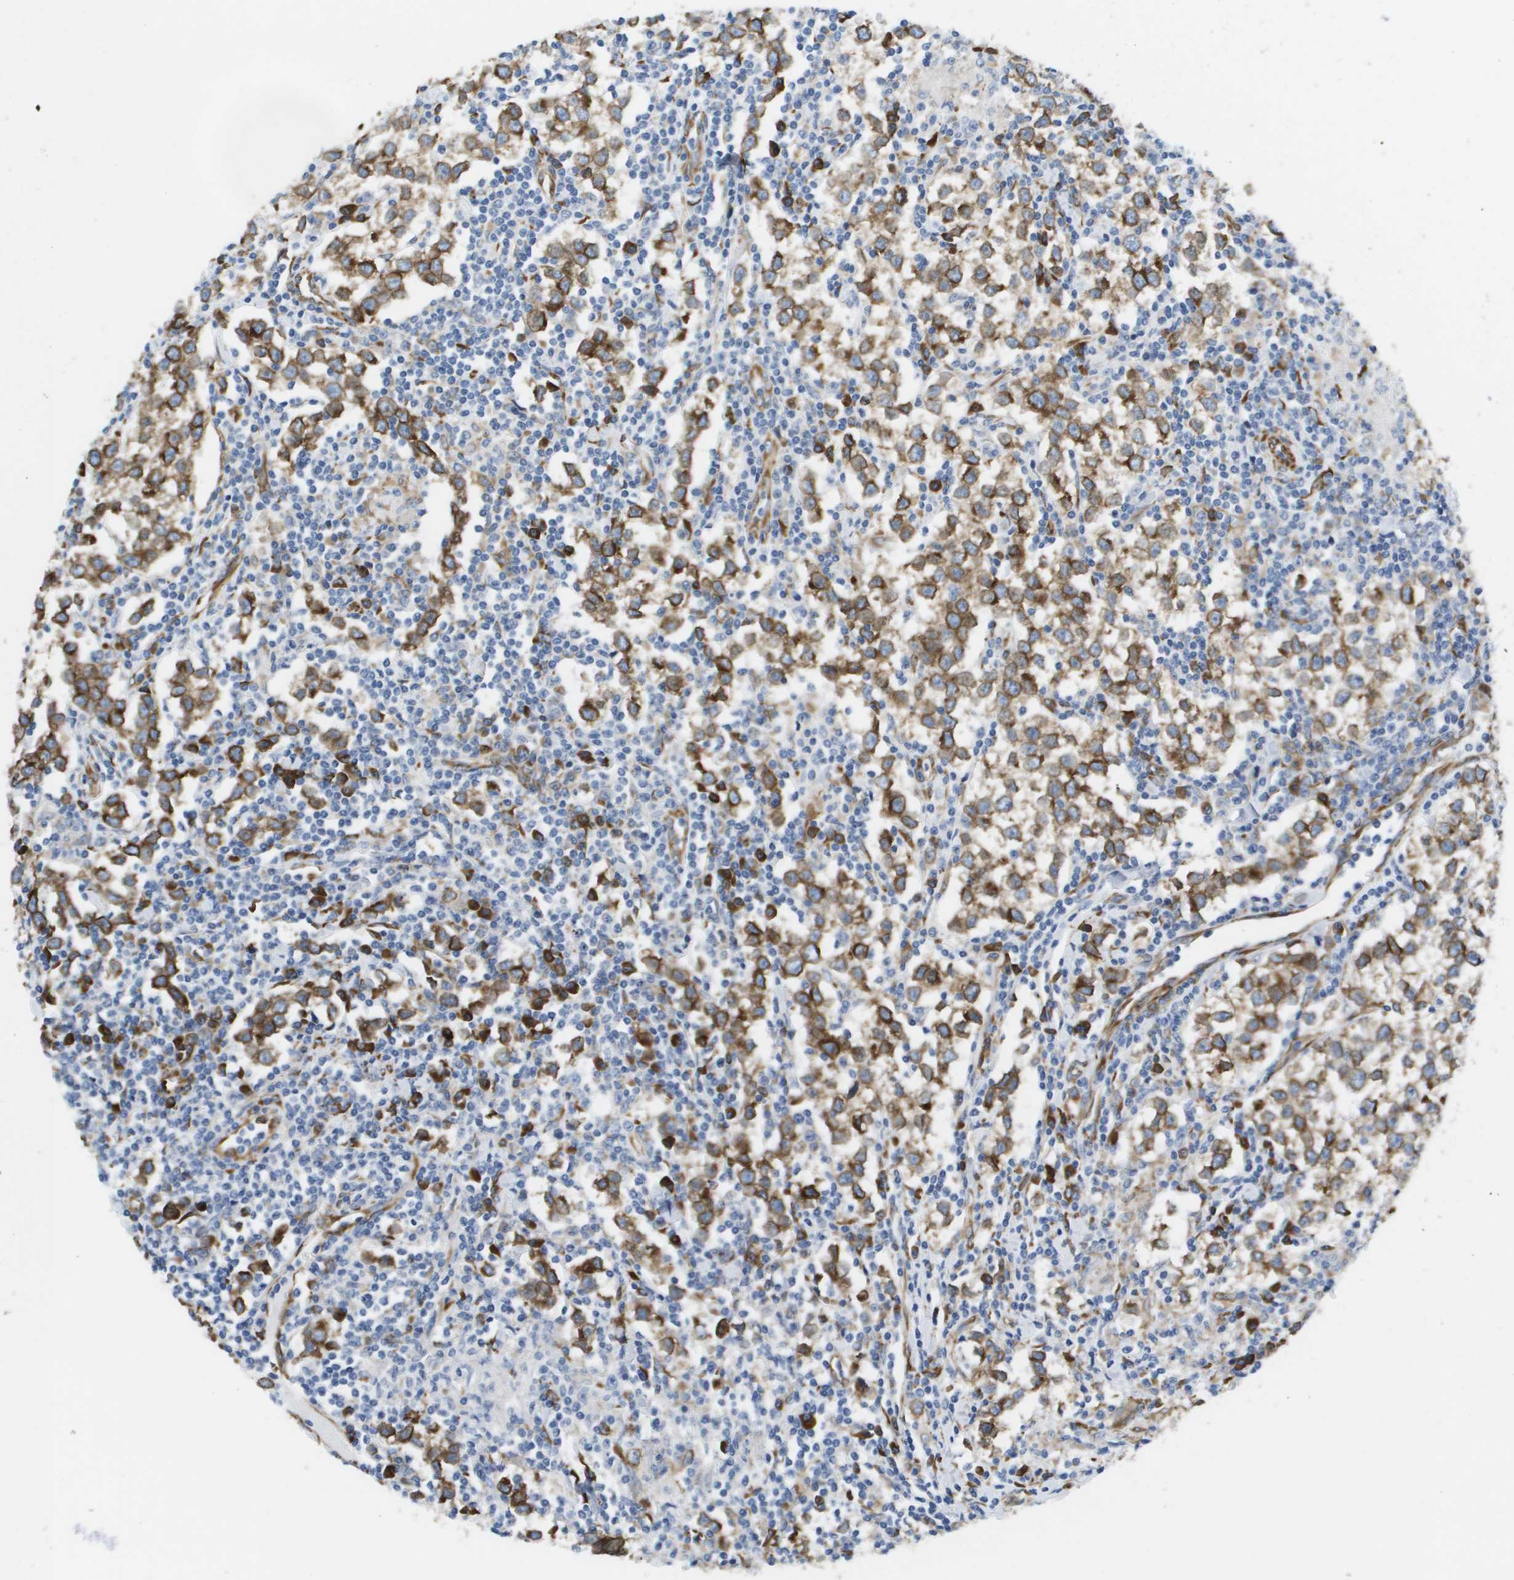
{"staining": {"intensity": "moderate", "quantity": ">75%", "location": "cytoplasmic/membranous"}, "tissue": "testis cancer", "cell_type": "Tumor cells", "image_type": "cancer", "snomed": [{"axis": "morphology", "description": "Seminoma, NOS"}, {"axis": "morphology", "description": "Carcinoma, Embryonal, NOS"}, {"axis": "topography", "description": "Testis"}], "caption": "High-magnification brightfield microscopy of embryonal carcinoma (testis) stained with DAB (3,3'-diaminobenzidine) (brown) and counterstained with hematoxylin (blue). tumor cells exhibit moderate cytoplasmic/membranous positivity is appreciated in about>75% of cells.", "gene": "ST3GAL2", "patient": {"sex": "male", "age": 36}}